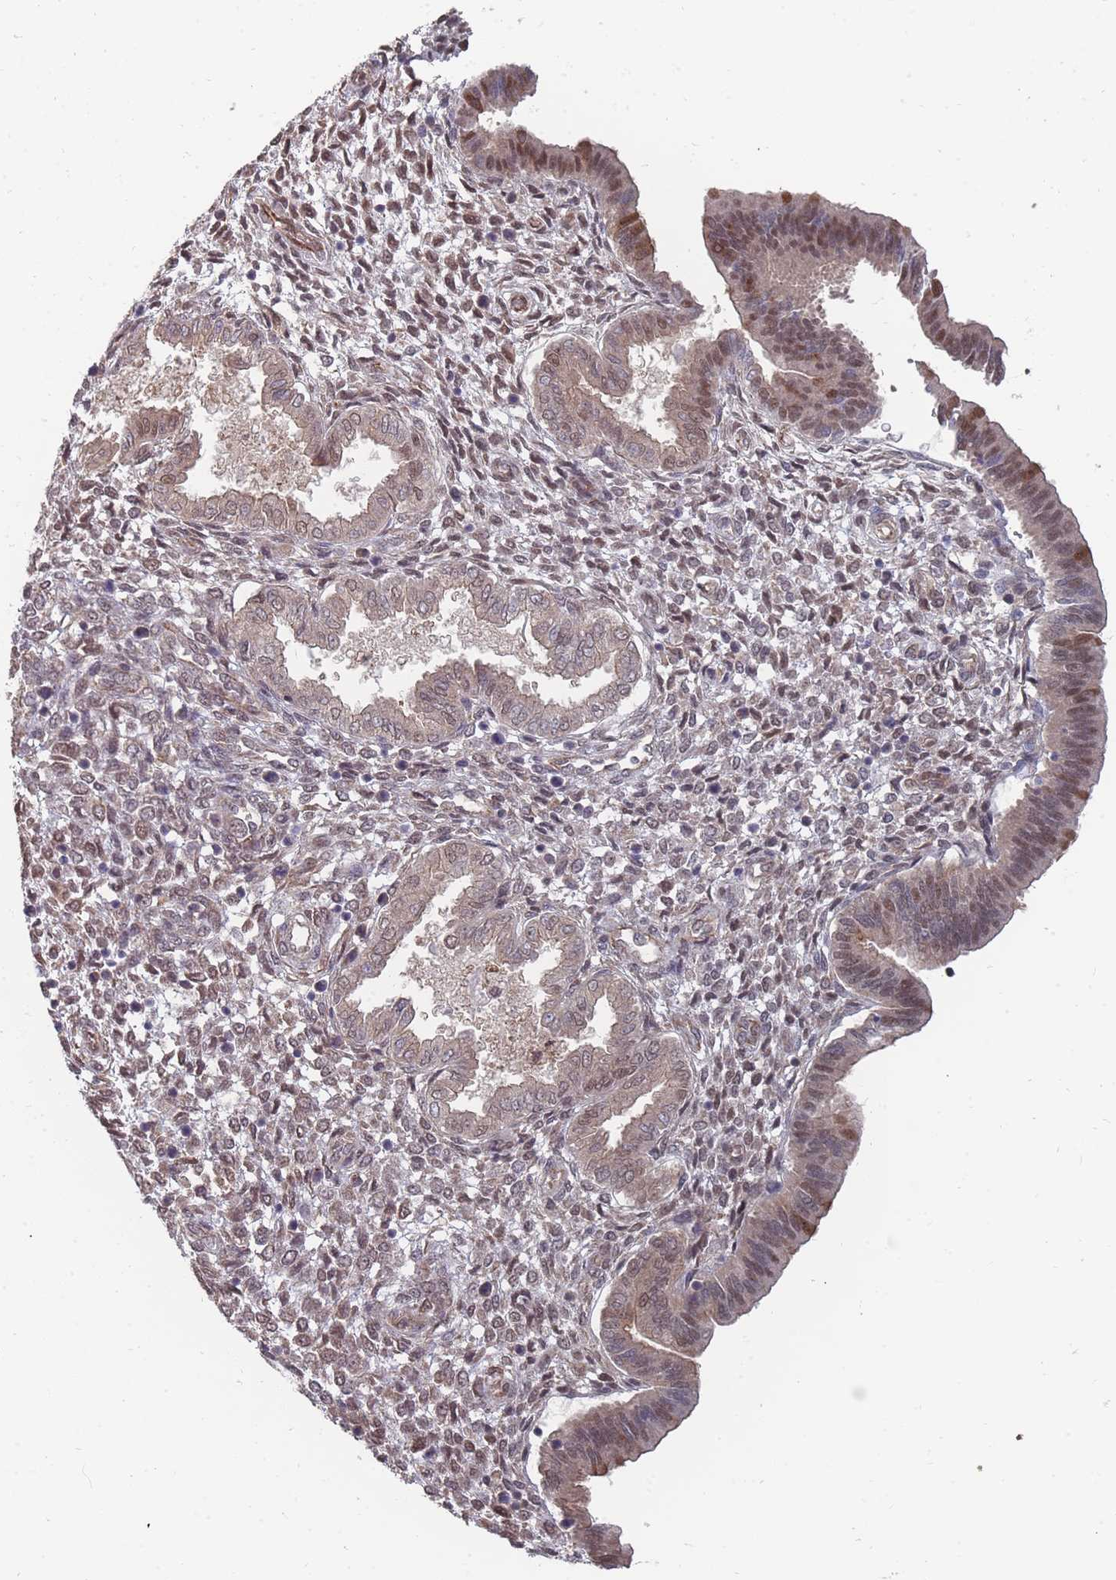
{"staining": {"intensity": "weak", "quantity": "25%-75%", "location": "nuclear"}, "tissue": "endometrium", "cell_type": "Cells in endometrial stroma", "image_type": "normal", "snomed": [{"axis": "morphology", "description": "Normal tissue, NOS"}, {"axis": "topography", "description": "Endometrium"}], "caption": "Protein positivity by IHC demonstrates weak nuclear staining in approximately 25%-75% of cells in endometrial stroma in normal endometrium.", "gene": "NKD1", "patient": {"sex": "female", "age": 24}}